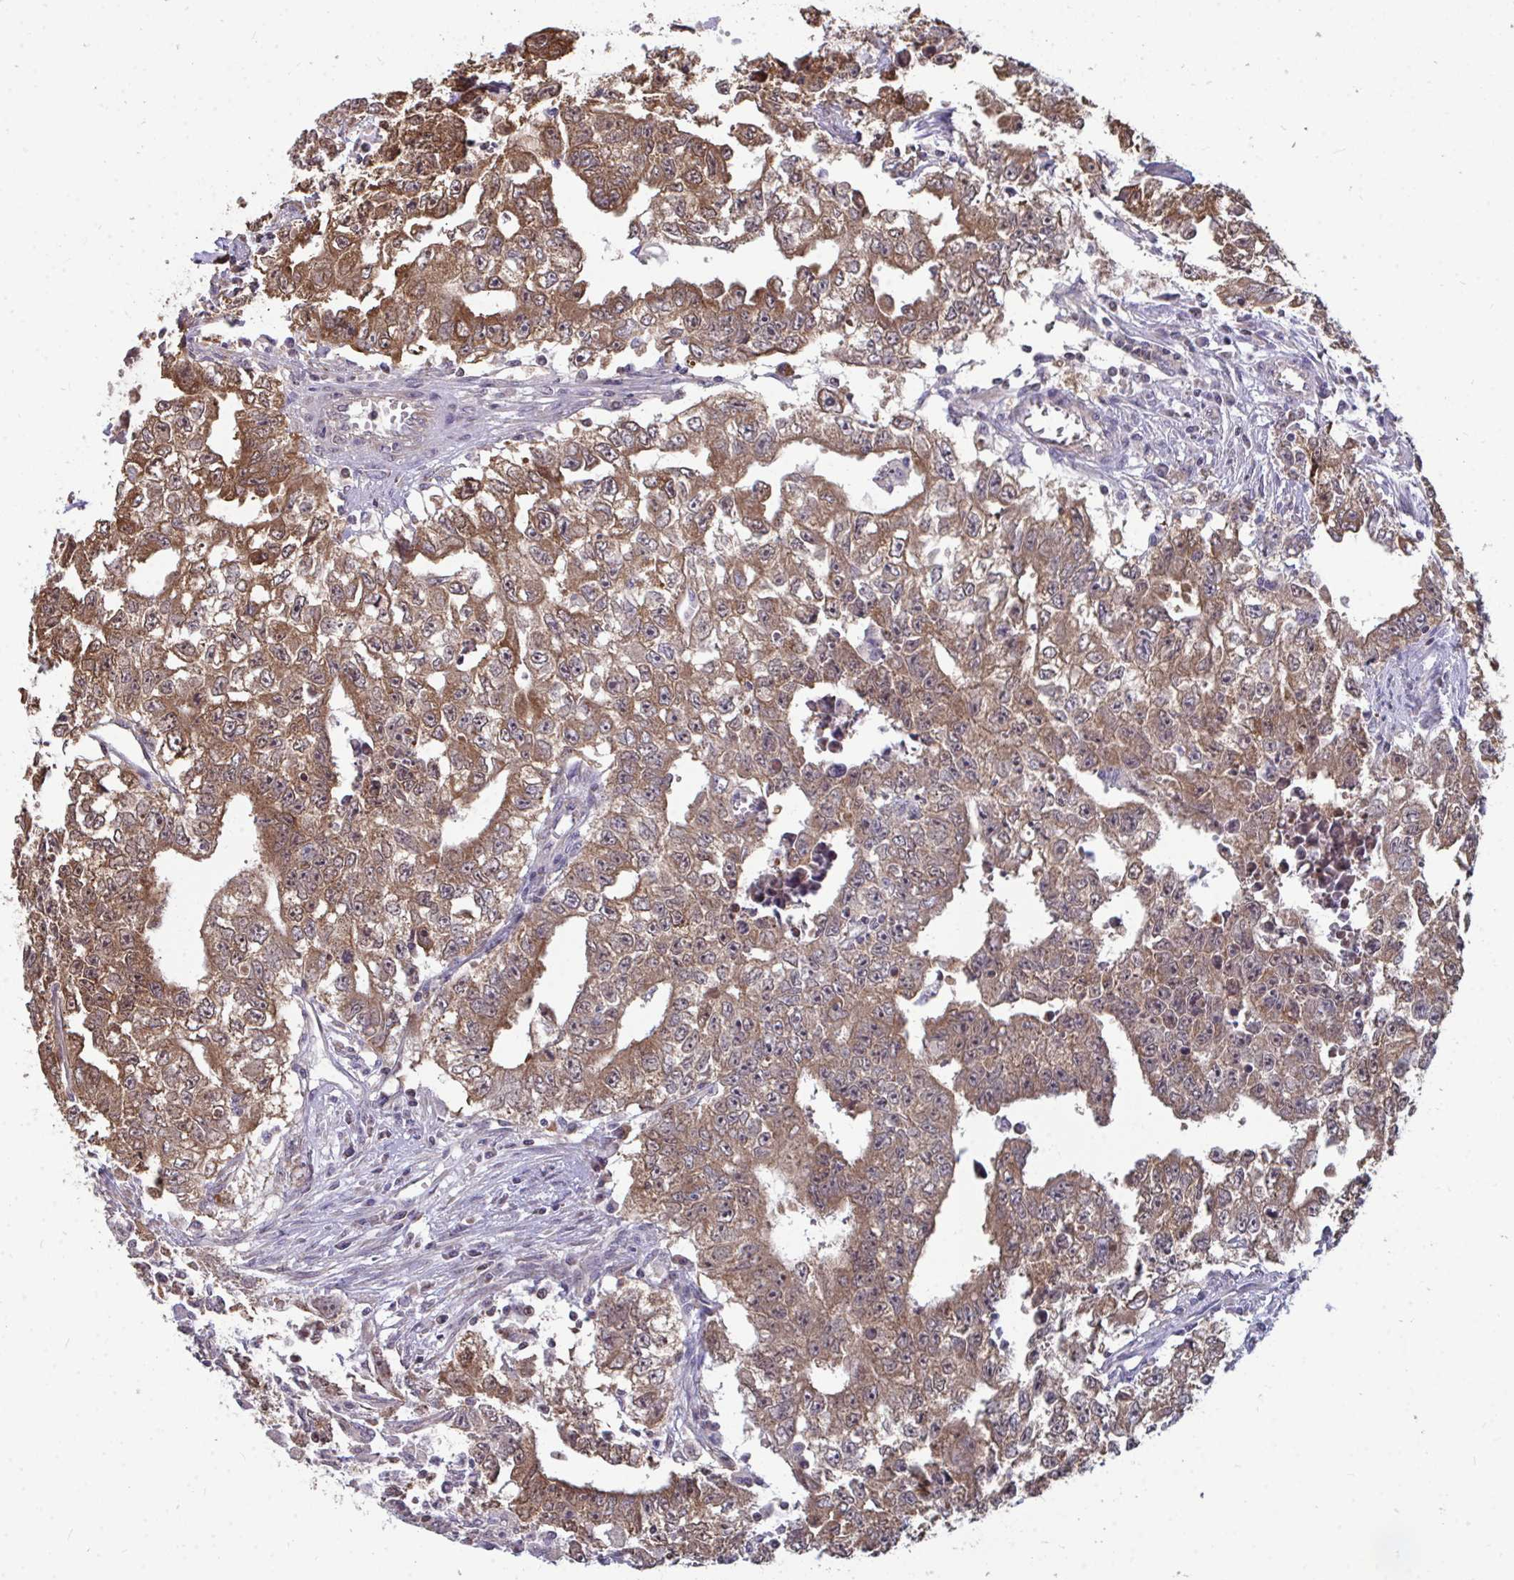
{"staining": {"intensity": "moderate", "quantity": ">75%", "location": "cytoplasmic/membranous"}, "tissue": "testis cancer", "cell_type": "Tumor cells", "image_type": "cancer", "snomed": [{"axis": "morphology", "description": "Carcinoma, Embryonal, NOS"}, {"axis": "morphology", "description": "Teratoma, malignant, NOS"}, {"axis": "topography", "description": "Testis"}], "caption": "A brown stain highlights moderate cytoplasmic/membranous positivity of a protein in human testis cancer (malignant teratoma) tumor cells. (Brightfield microscopy of DAB IHC at high magnification).", "gene": "DNAJA2", "patient": {"sex": "male", "age": 24}}